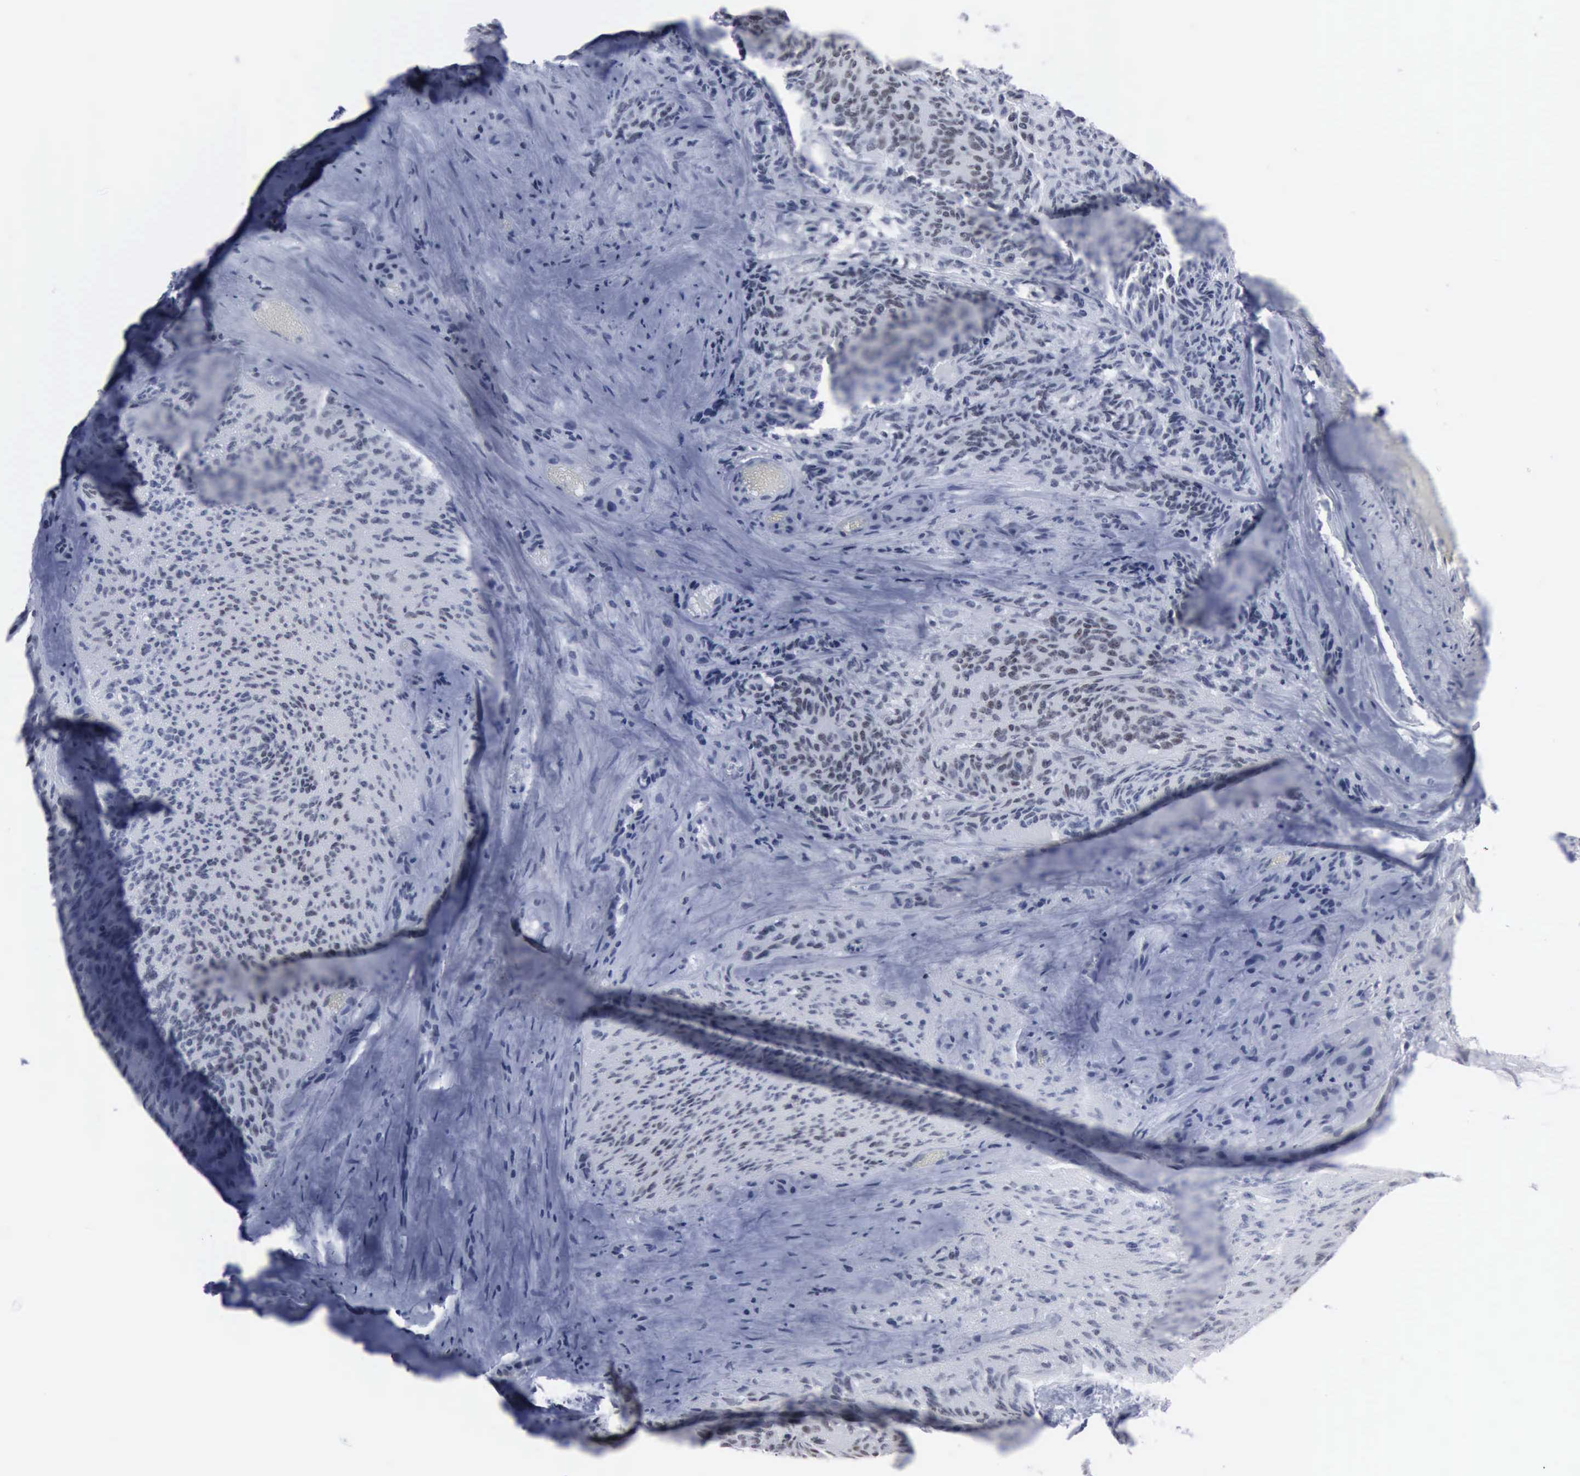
{"staining": {"intensity": "moderate", "quantity": ">75%", "location": "nuclear"}, "tissue": "glioma", "cell_type": "Tumor cells", "image_type": "cancer", "snomed": [{"axis": "morphology", "description": "Glioma, malignant, High grade"}, {"axis": "topography", "description": "Brain"}], "caption": "Immunohistochemistry (IHC) of glioma shows medium levels of moderate nuclear expression in approximately >75% of tumor cells.", "gene": "XPA", "patient": {"sex": "male", "age": 36}}